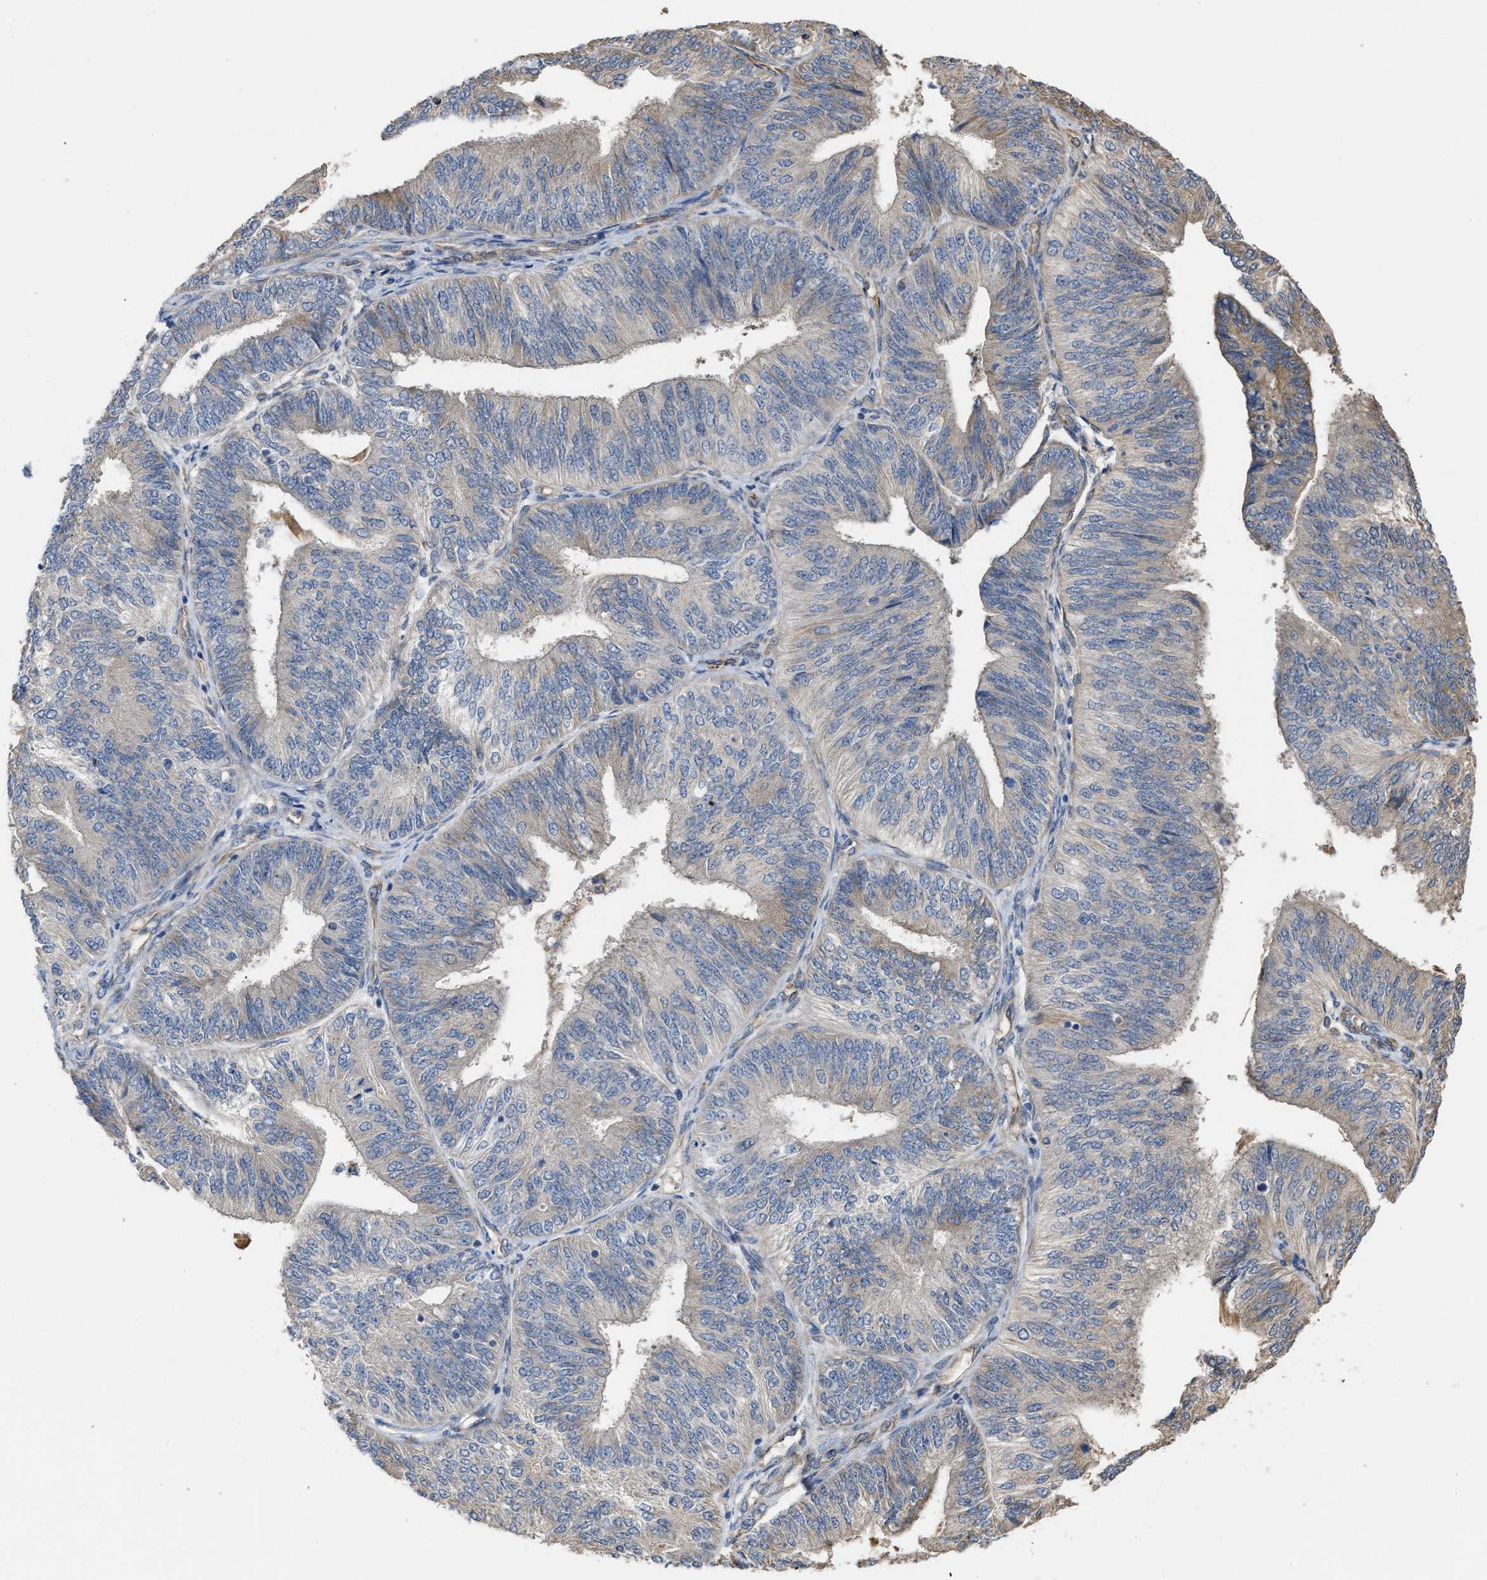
{"staining": {"intensity": "negative", "quantity": "none", "location": "none"}, "tissue": "endometrial cancer", "cell_type": "Tumor cells", "image_type": "cancer", "snomed": [{"axis": "morphology", "description": "Adenocarcinoma, NOS"}, {"axis": "topography", "description": "Endometrium"}], "caption": "Image shows no significant protein expression in tumor cells of endometrial adenocarcinoma.", "gene": "SLC4A11", "patient": {"sex": "female", "age": 58}}